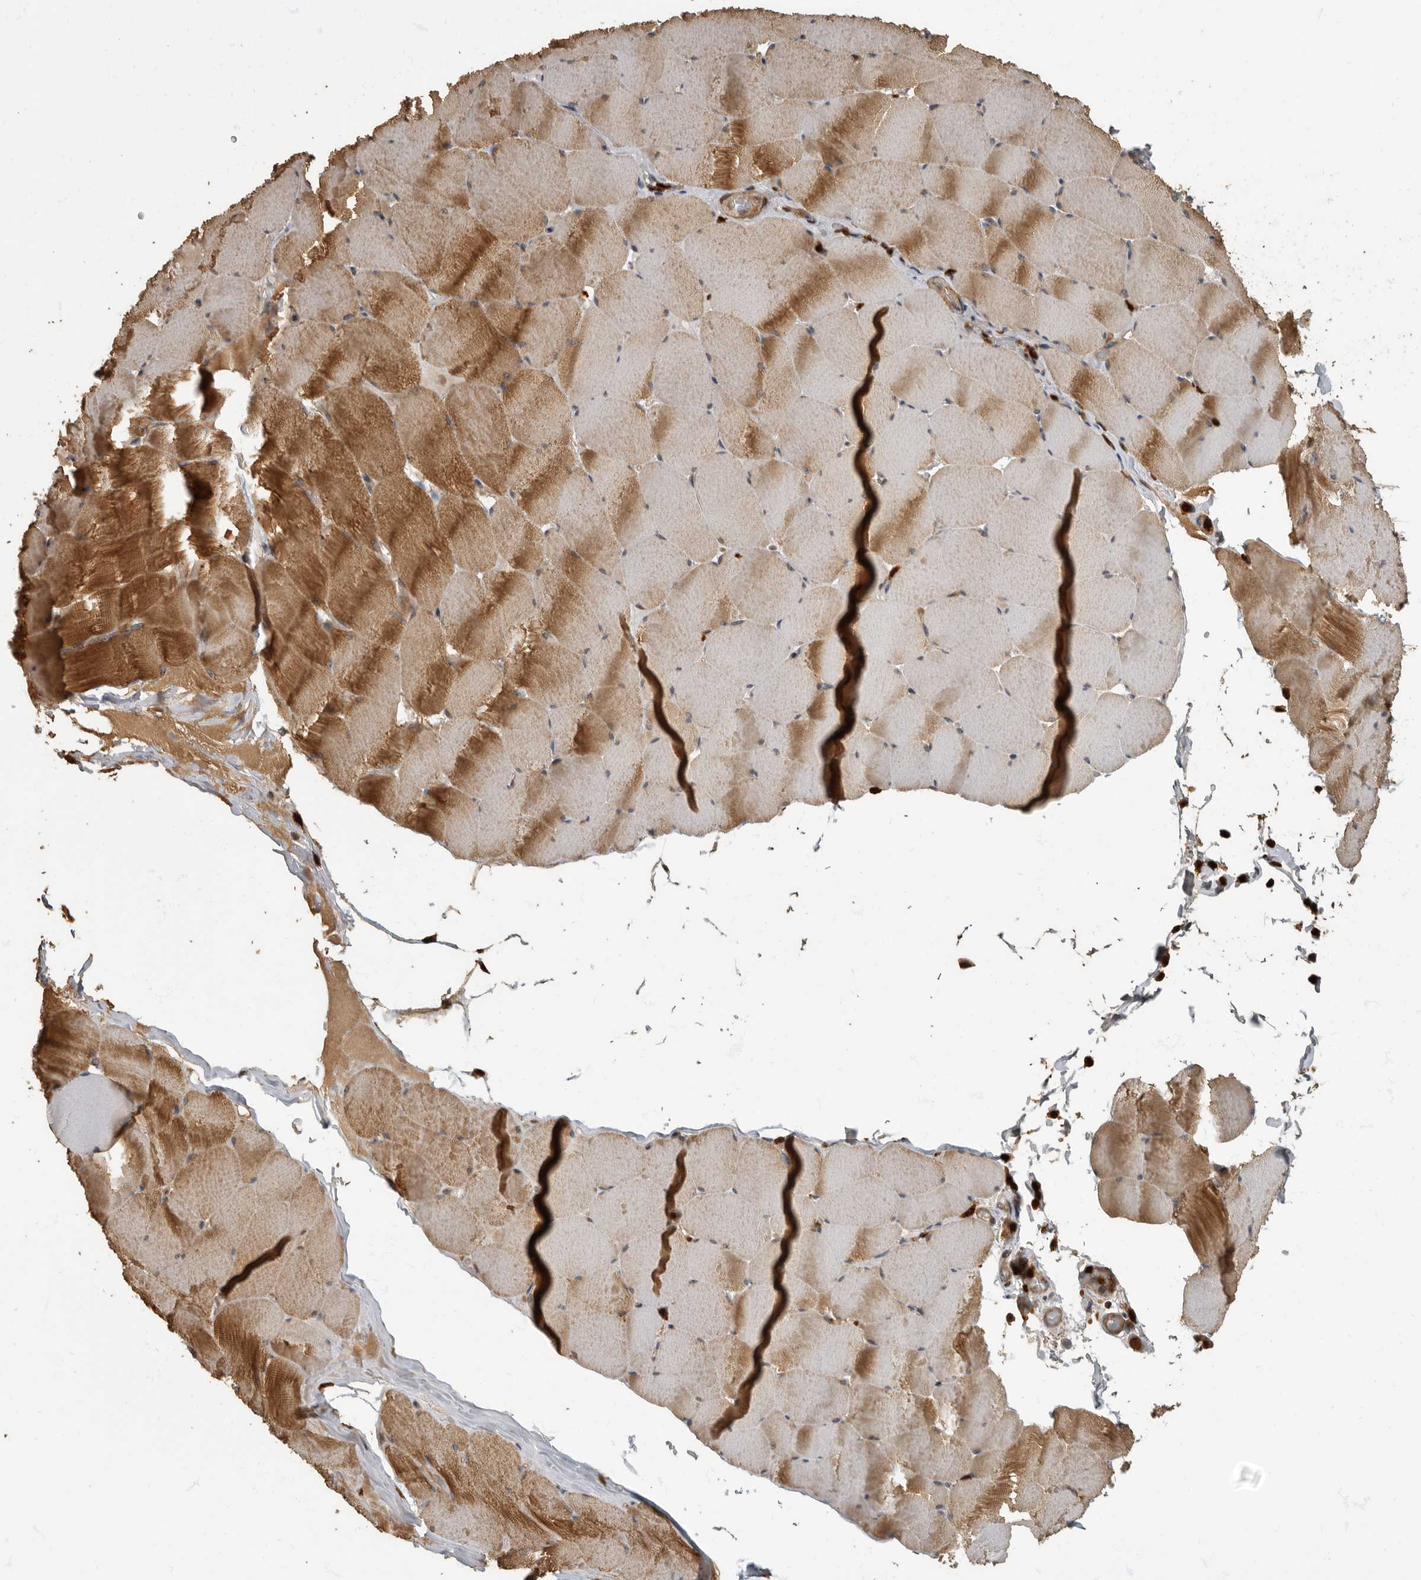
{"staining": {"intensity": "strong", "quantity": "25%-75%", "location": "cytoplasmic/membranous"}, "tissue": "skeletal muscle", "cell_type": "Myocytes", "image_type": "normal", "snomed": [{"axis": "morphology", "description": "Normal tissue, NOS"}, {"axis": "topography", "description": "Skeletal muscle"}], "caption": "The photomicrograph displays immunohistochemical staining of normal skeletal muscle. There is strong cytoplasmic/membranous positivity is seen in about 25%-75% of myocytes.", "gene": "DAAM1", "patient": {"sex": "male", "age": 62}}